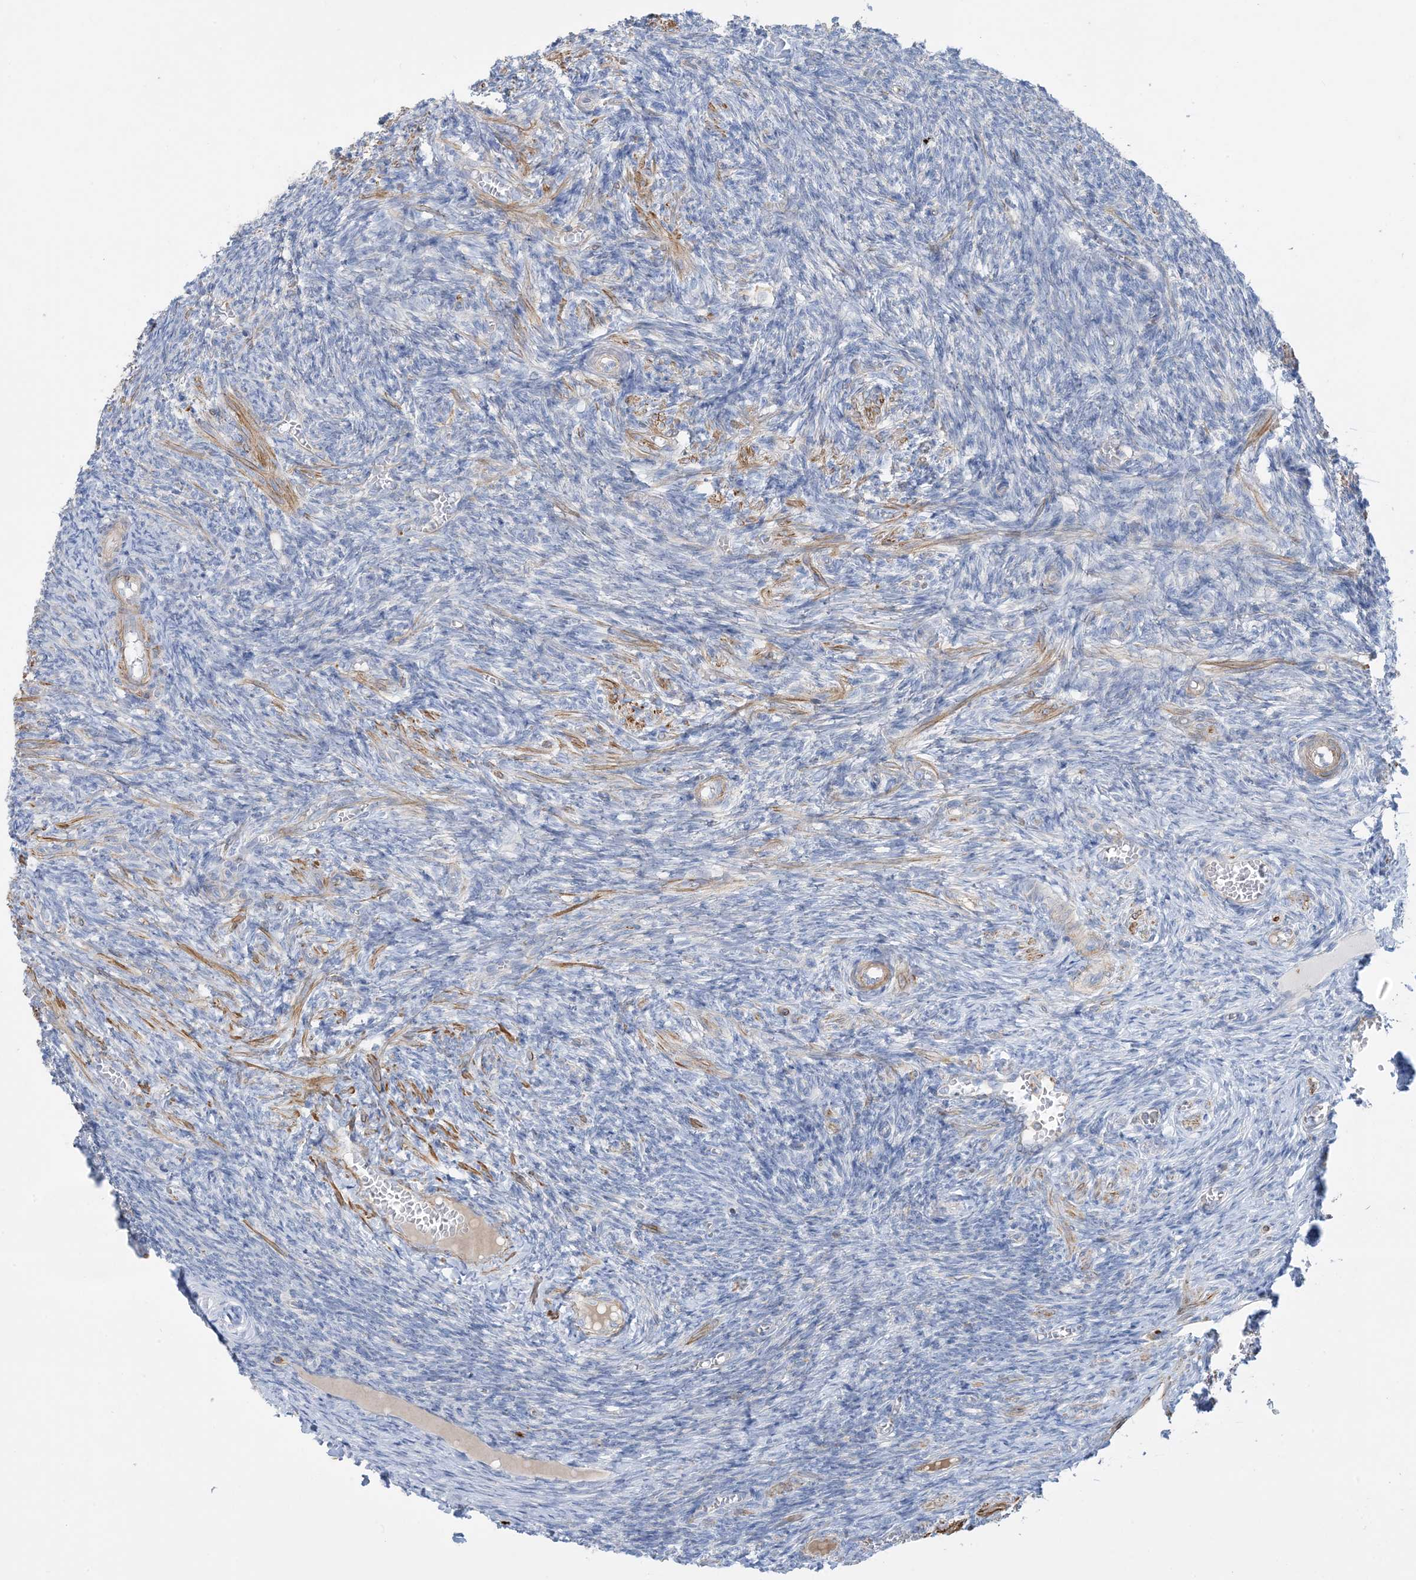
{"staining": {"intensity": "negative", "quantity": "none", "location": "none"}, "tissue": "ovary", "cell_type": "Ovarian stroma cells", "image_type": "normal", "snomed": [{"axis": "morphology", "description": "Normal tissue, NOS"}, {"axis": "topography", "description": "Ovary"}], "caption": "IHC histopathology image of unremarkable ovary stained for a protein (brown), which reveals no positivity in ovarian stroma cells.", "gene": "GTF3C2", "patient": {"sex": "female", "age": 27}}